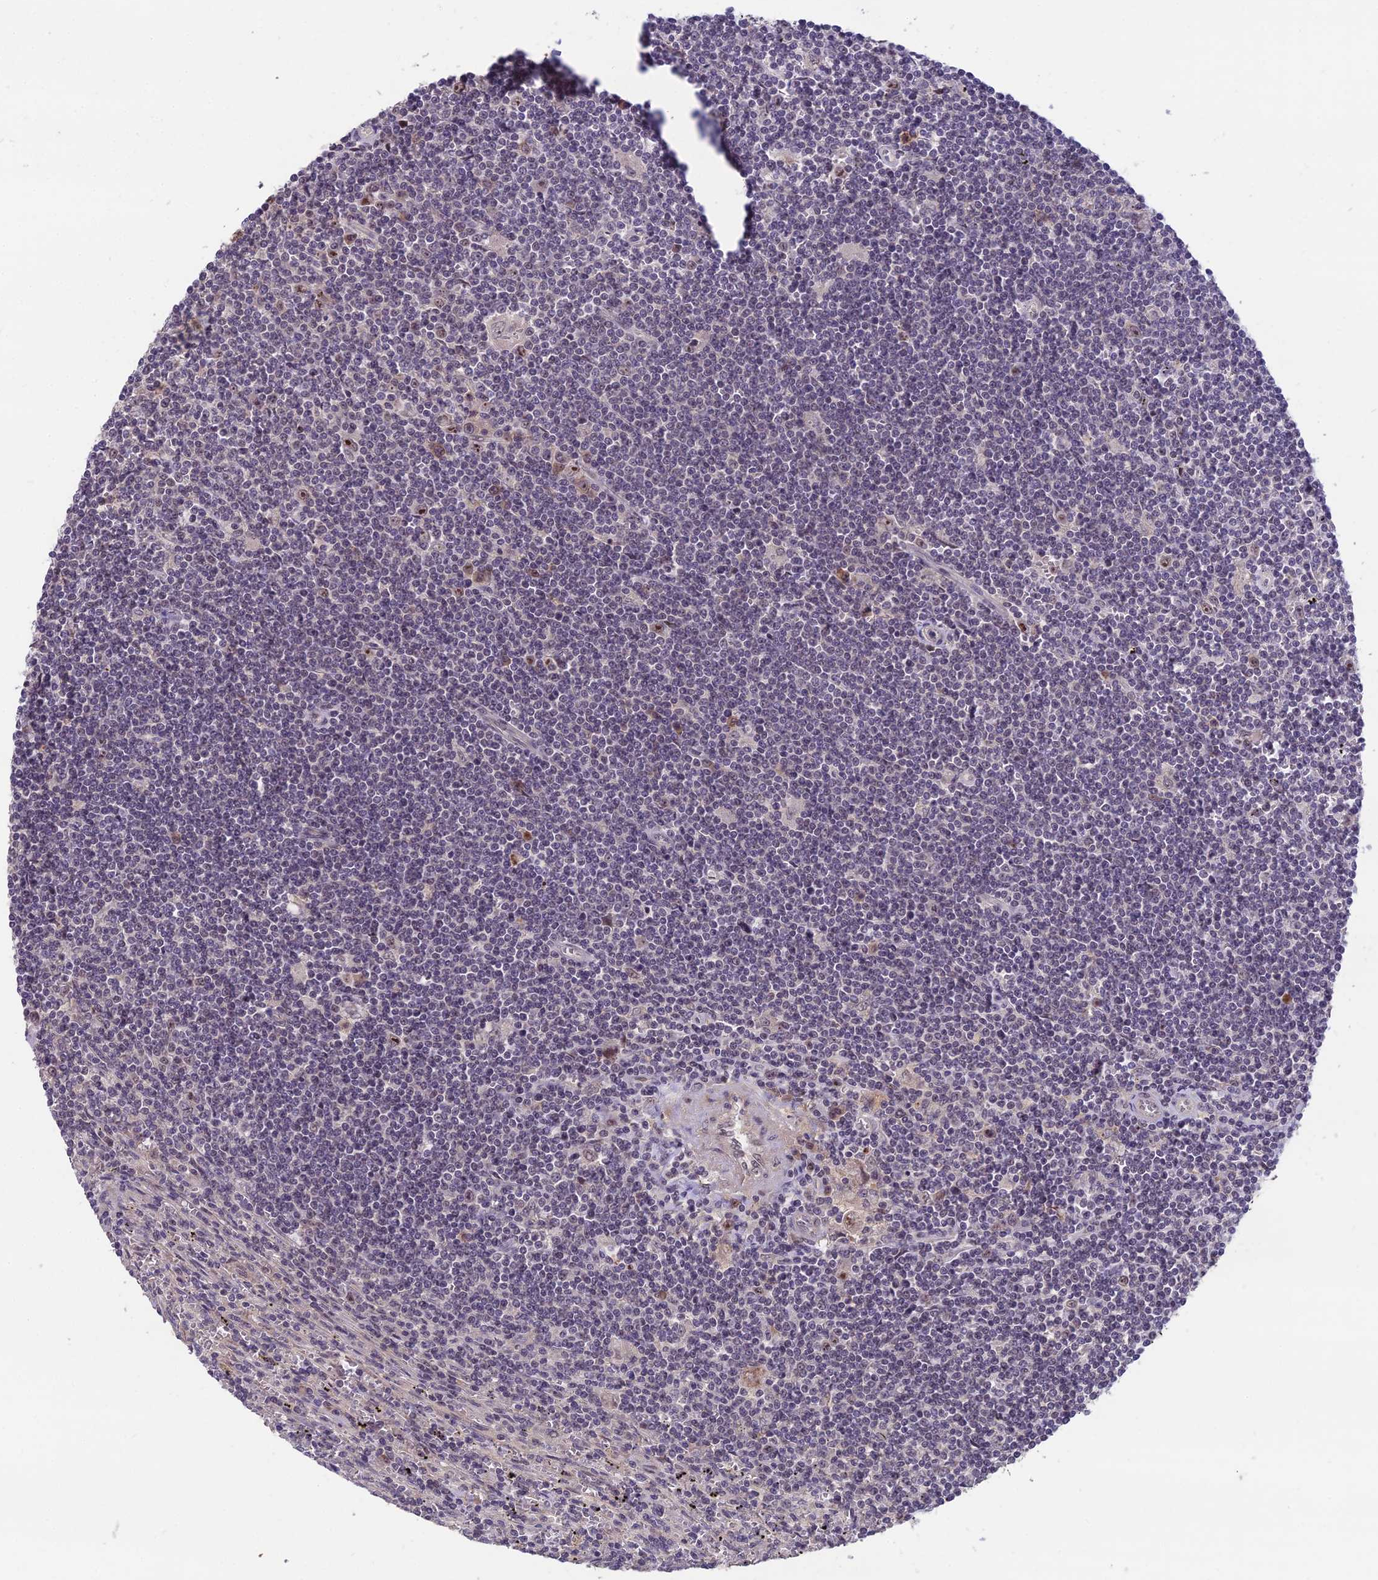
{"staining": {"intensity": "negative", "quantity": "none", "location": "none"}, "tissue": "lymphoma", "cell_type": "Tumor cells", "image_type": "cancer", "snomed": [{"axis": "morphology", "description": "Malignant lymphoma, non-Hodgkin's type, Low grade"}, {"axis": "topography", "description": "Spleen"}], "caption": "Protein analysis of lymphoma demonstrates no significant positivity in tumor cells.", "gene": "ZNF333", "patient": {"sex": "male", "age": 76}}